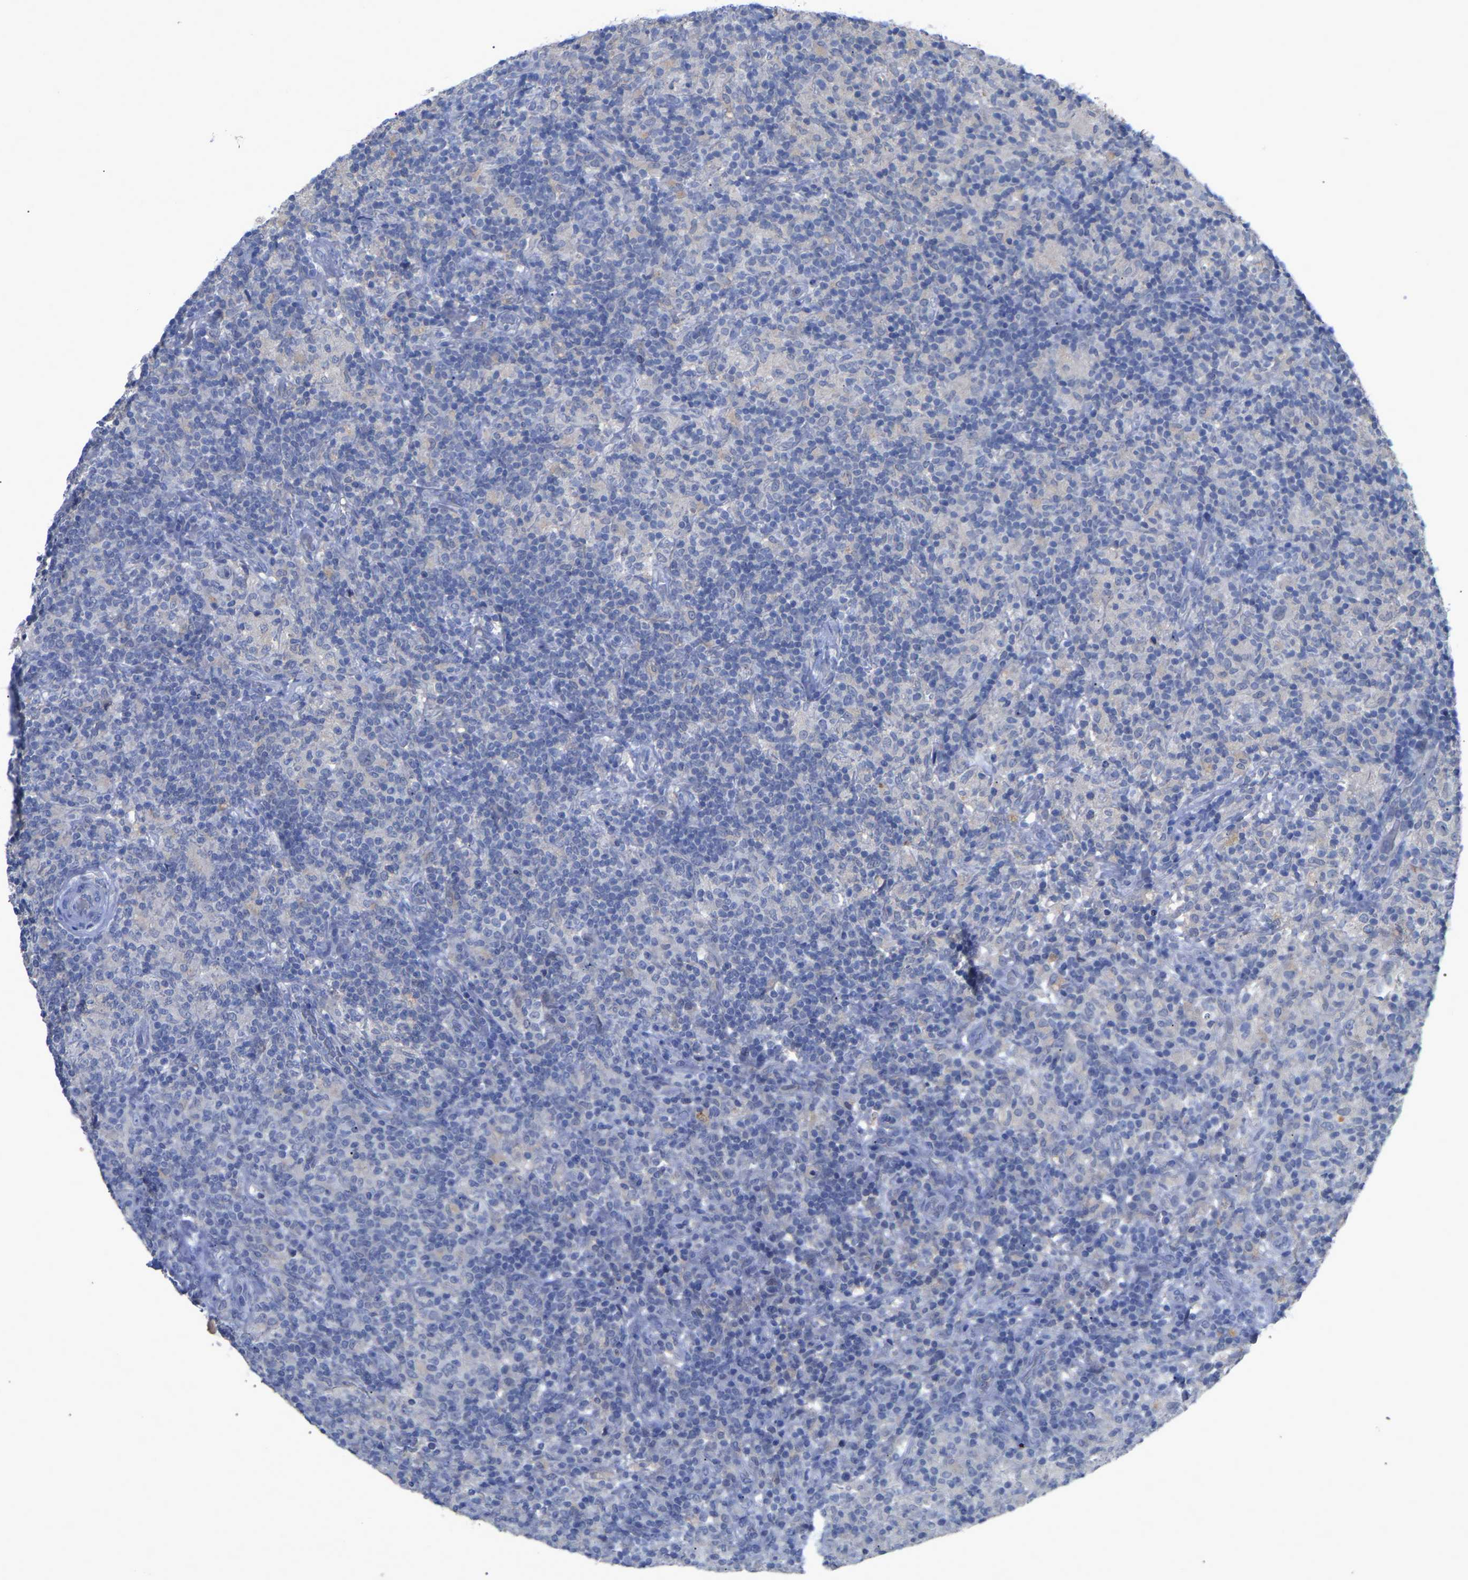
{"staining": {"intensity": "negative", "quantity": "none", "location": "none"}, "tissue": "lymphoma", "cell_type": "Tumor cells", "image_type": "cancer", "snomed": [{"axis": "morphology", "description": "Hodgkin's disease, NOS"}, {"axis": "topography", "description": "Lymph node"}], "caption": "A photomicrograph of lymphoma stained for a protein displays no brown staining in tumor cells.", "gene": "SMPD2", "patient": {"sex": "male", "age": 70}}